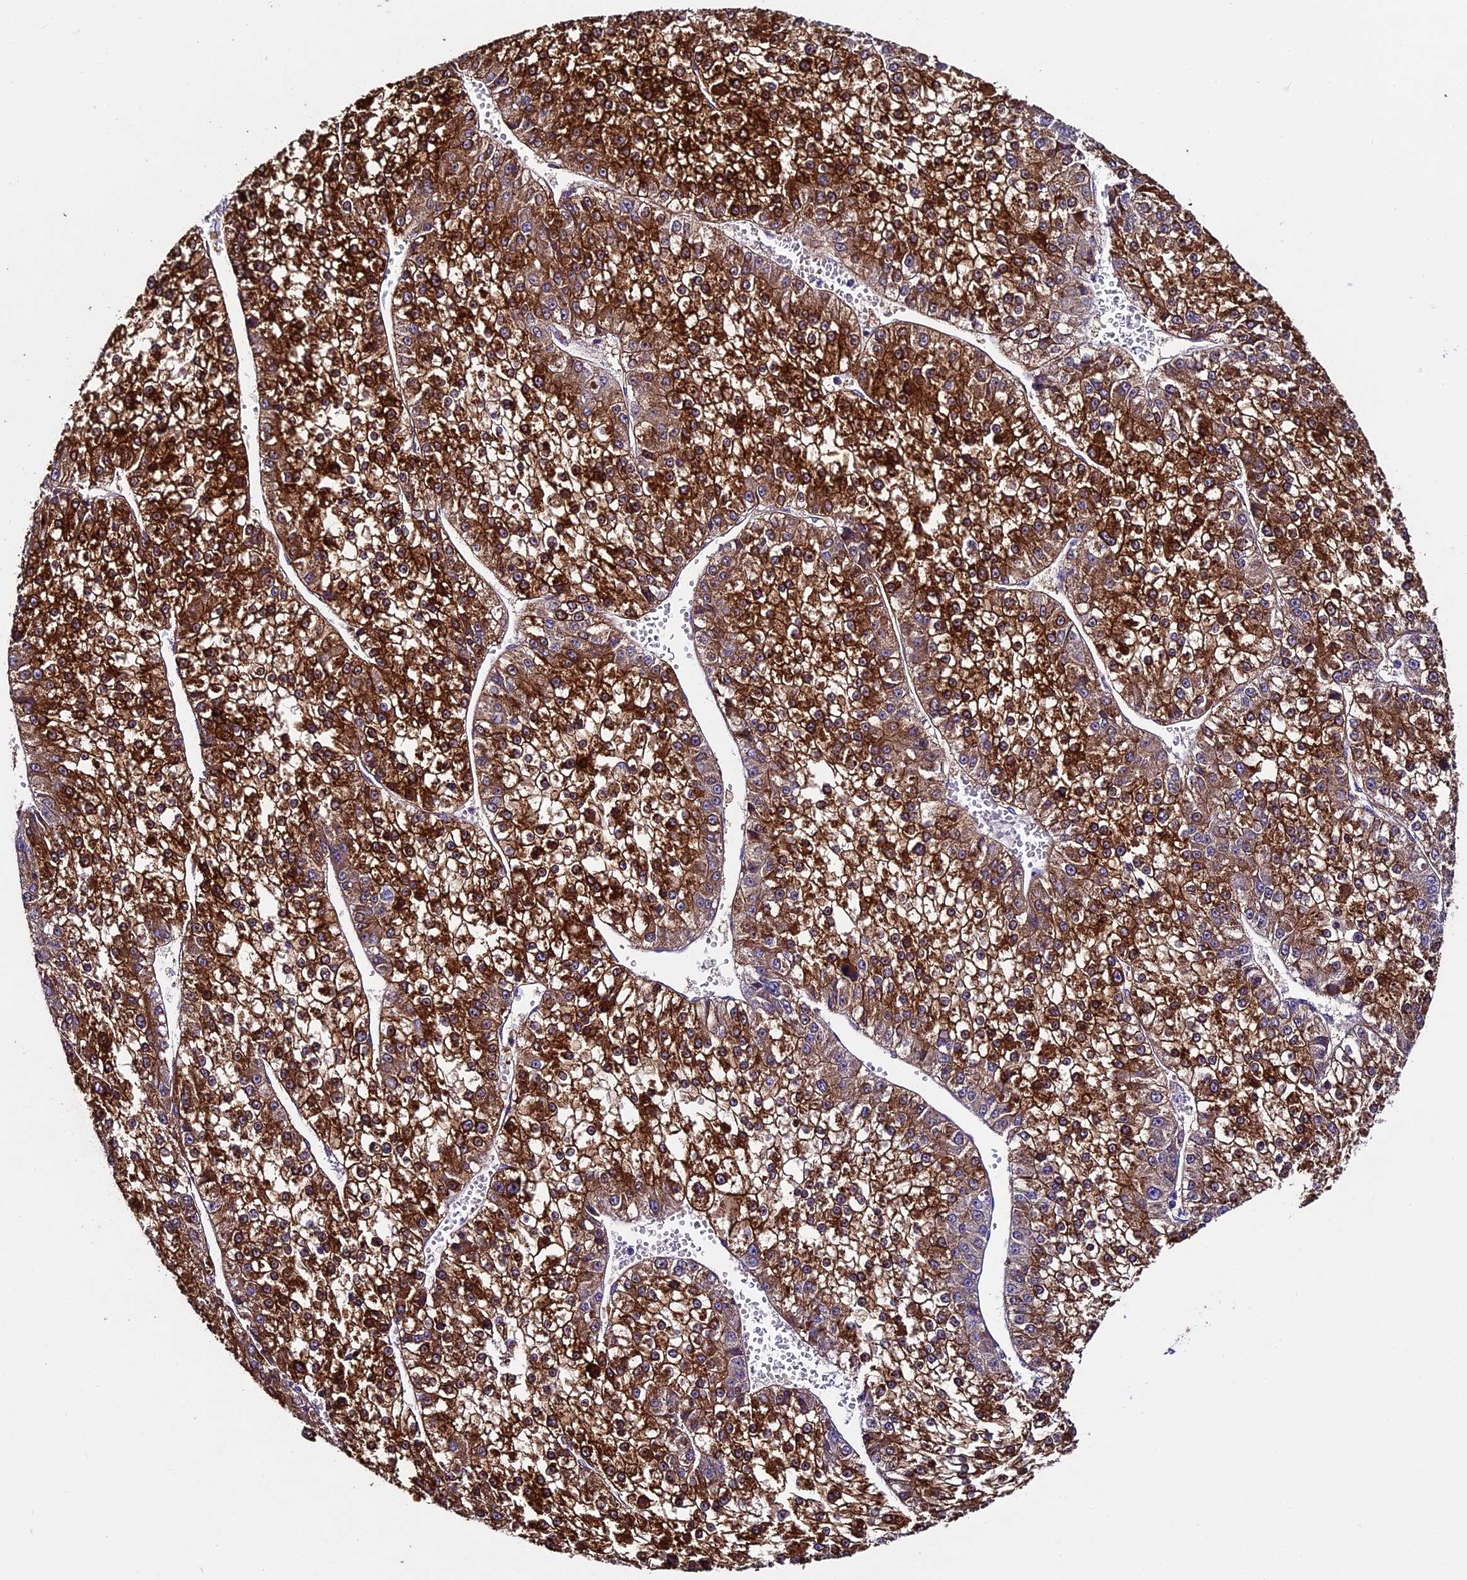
{"staining": {"intensity": "strong", "quantity": ">75%", "location": "cytoplasmic/membranous"}, "tissue": "liver cancer", "cell_type": "Tumor cells", "image_type": "cancer", "snomed": [{"axis": "morphology", "description": "Carcinoma, Hepatocellular, NOS"}, {"axis": "topography", "description": "Liver"}], "caption": "Immunohistochemical staining of liver hepatocellular carcinoma exhibits high levels of strong cytoplasmic/membranous staining in about >75% of tumor cells.", "gene": "SPIRE1", "patient": {"sex": "female", "age": 73}}